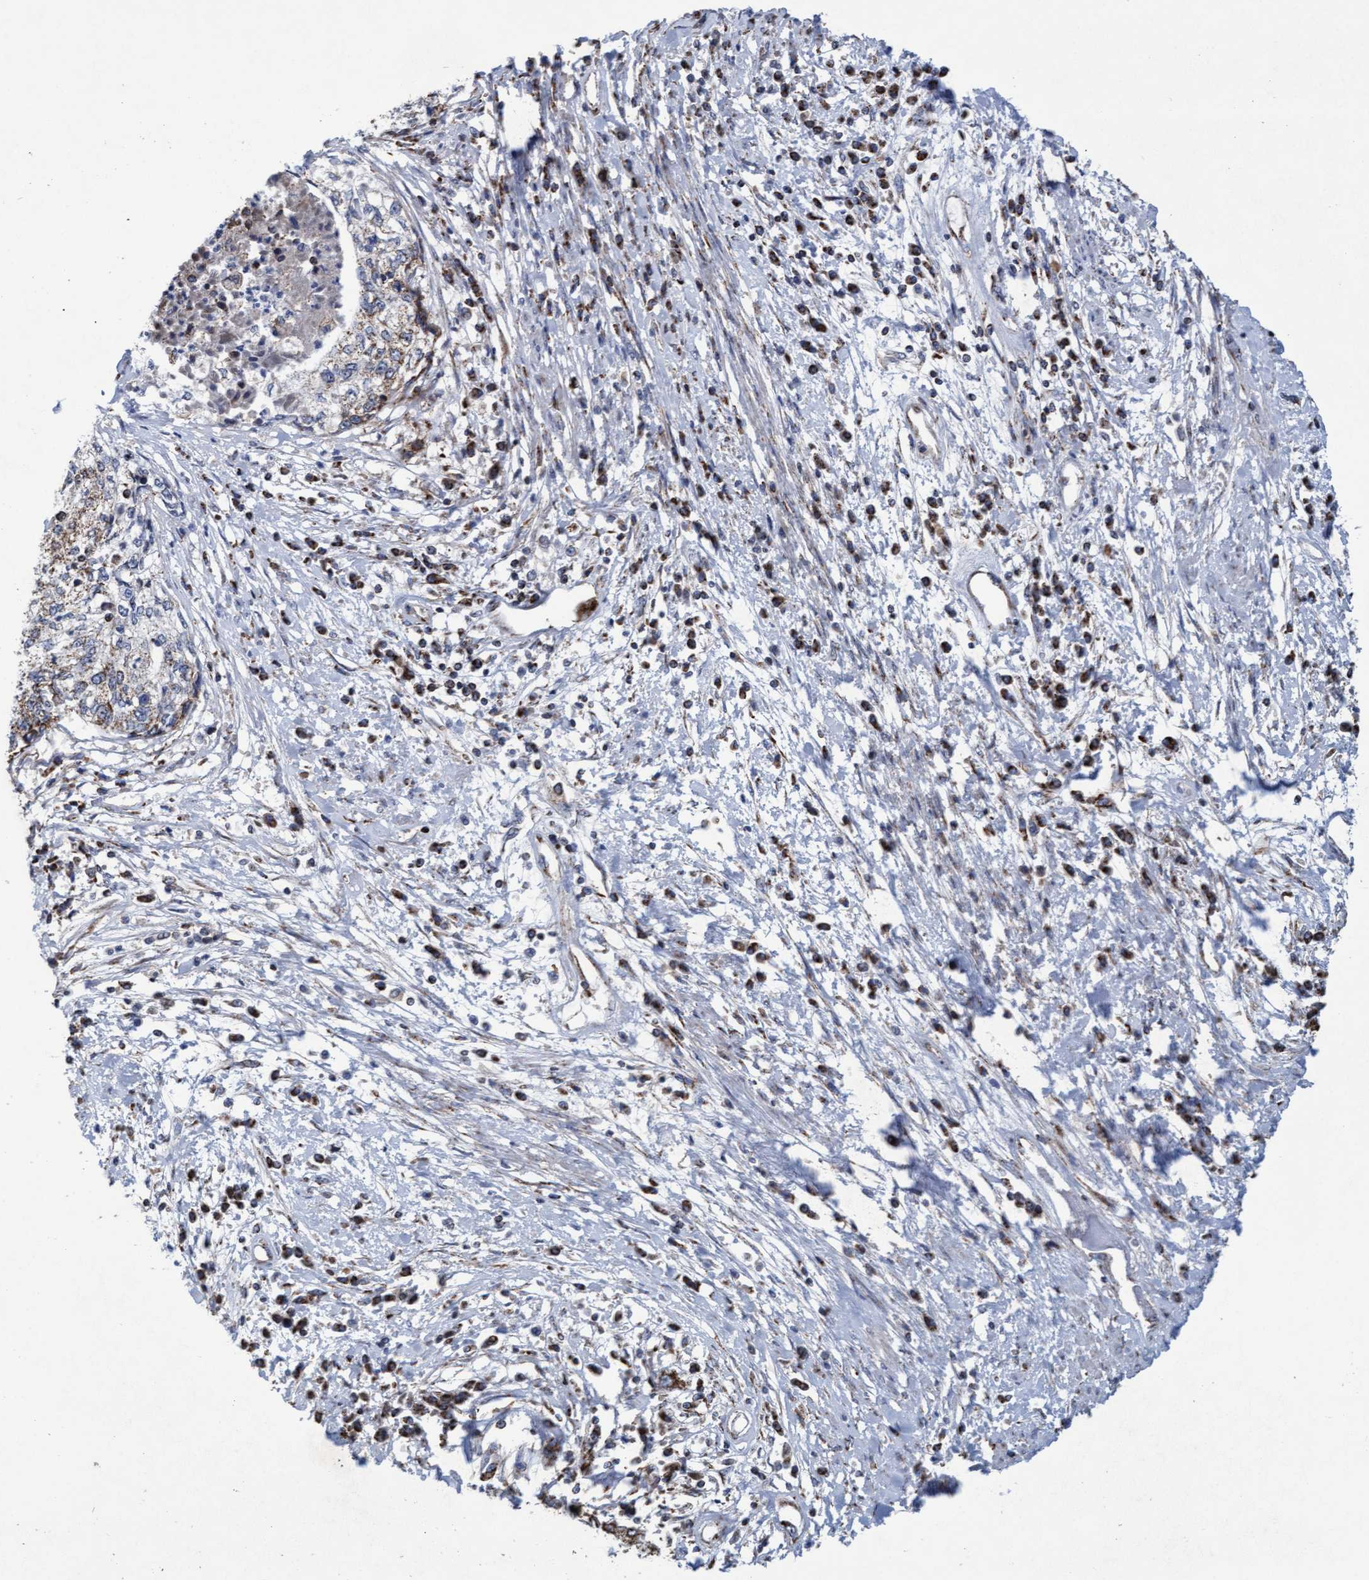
{"staining": {"intensity": "moderate", "quantity": ">75%", "location": "cytoplasmic/membranous"}, "tissue": "cervical cancer", "cell_type": "Tumor cells", "image_type": "cancer", "snomed": [{"axis": "morphology", "description": "Squamous cell carcinoma, NOS"}, {"axis": "topography", "description": "Cervix"}], "caption": "Immunohistochemistry of squamous cell carcinoma (cervical) displays medium levels of moderate cytoplasmic/membranous positivity in about >75% of tumor cells. The staining is performed using DAB (3,3'-diaminobenzidine) brown chromogen to label protein expression. The nuclei are counter-stained blue using hematoxylin.", "gene": "MRPL38", "patient": {"sex": "female", "age": 57}}